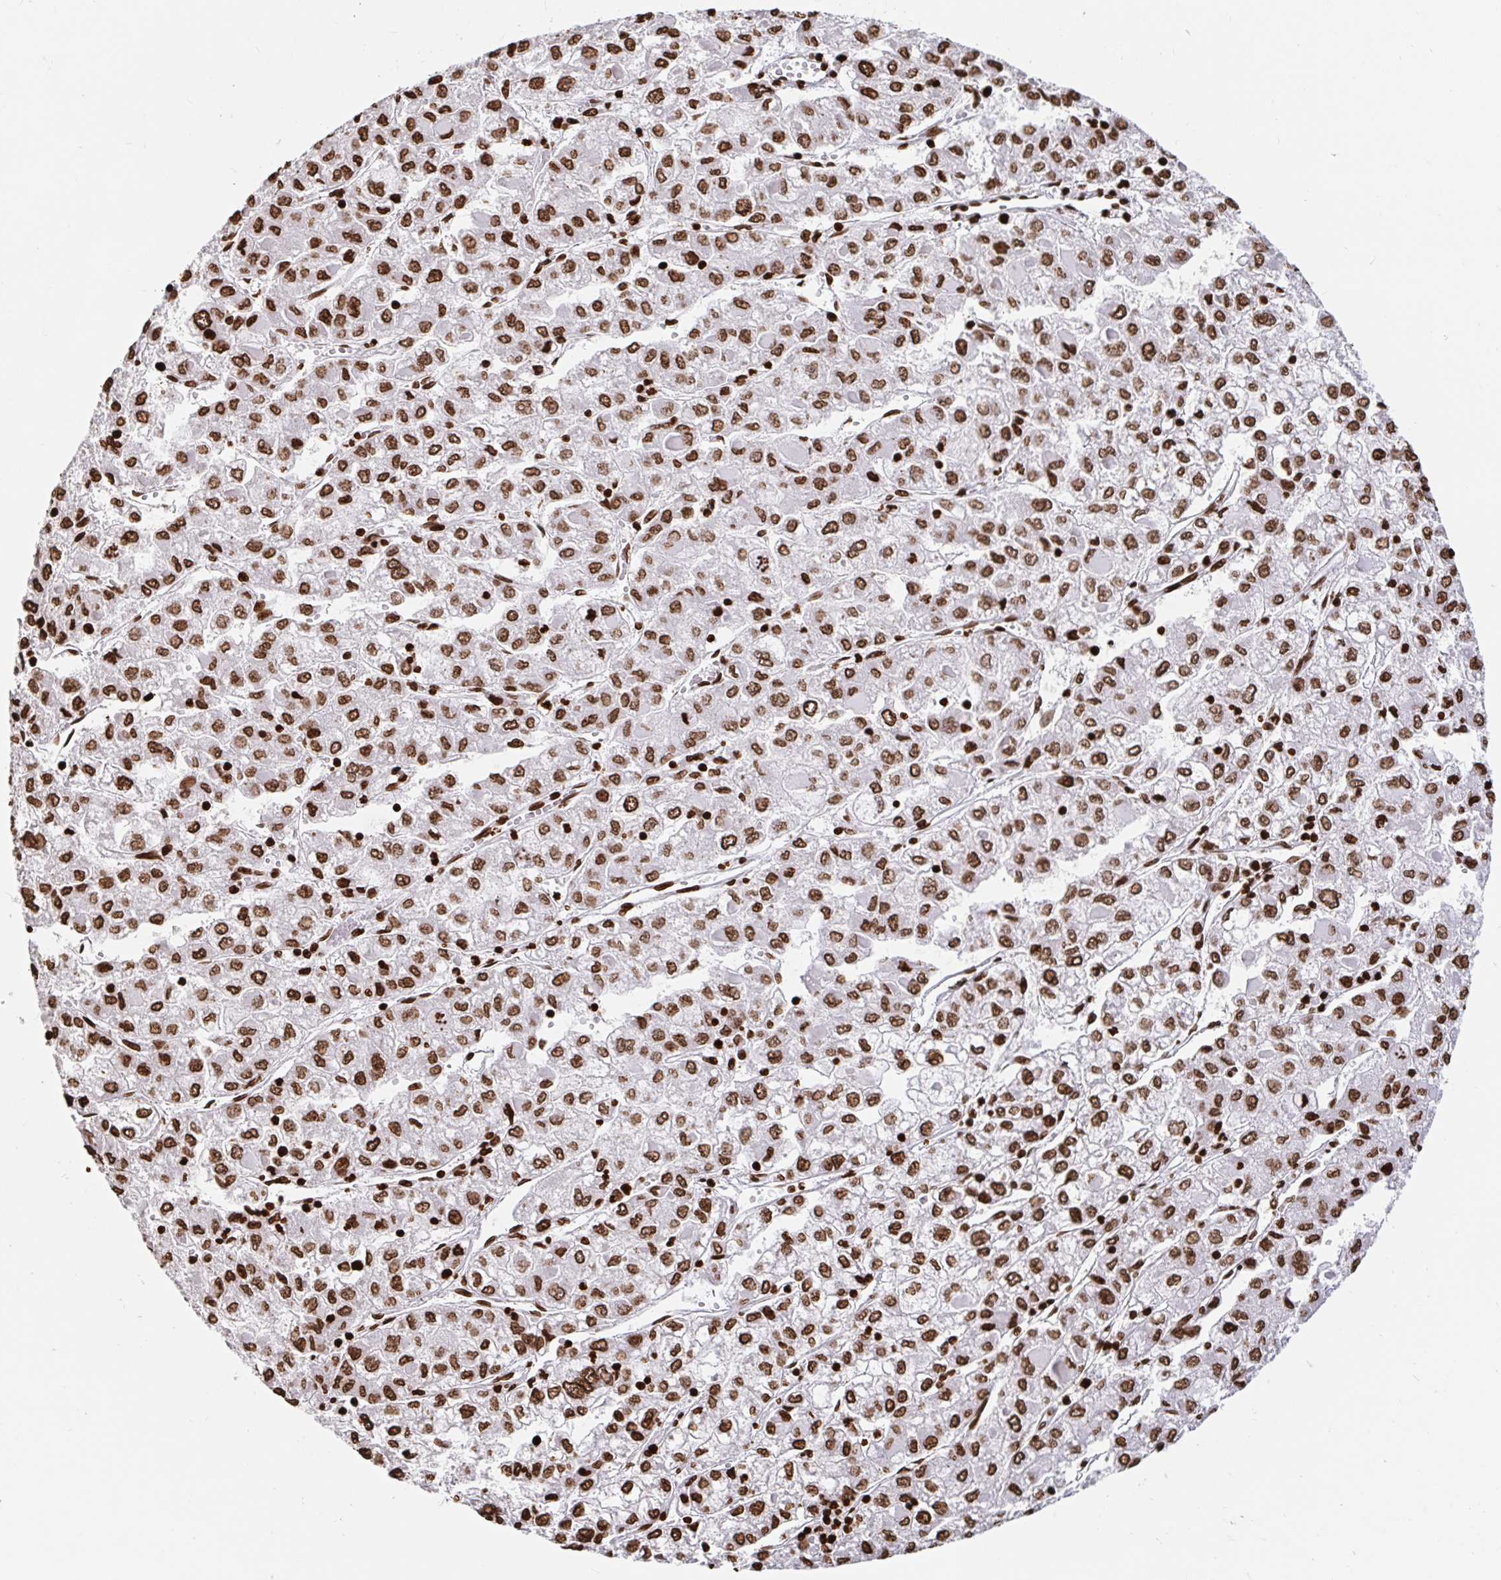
{"staining": {"intensity": "strong", "quantity": ">75%", "location": "nuclear"}, "tissue": "liver cancer", "cell_type": "Tumor cells", "image_type": "cancer", "snomed": [{"axis": "morphology", "description": "Carcinoma, Hepatocellular, NOS"}, {"axis": "topography", "description": "Liver"}], "caption": "About >75% of tumor cells in human liver cancer demonstrate strong nuclear protein positivity as visualized by brown immunohistochemical staining.", "gene": "H2BC5", "patient": {"sex": "male", "age": 40}}